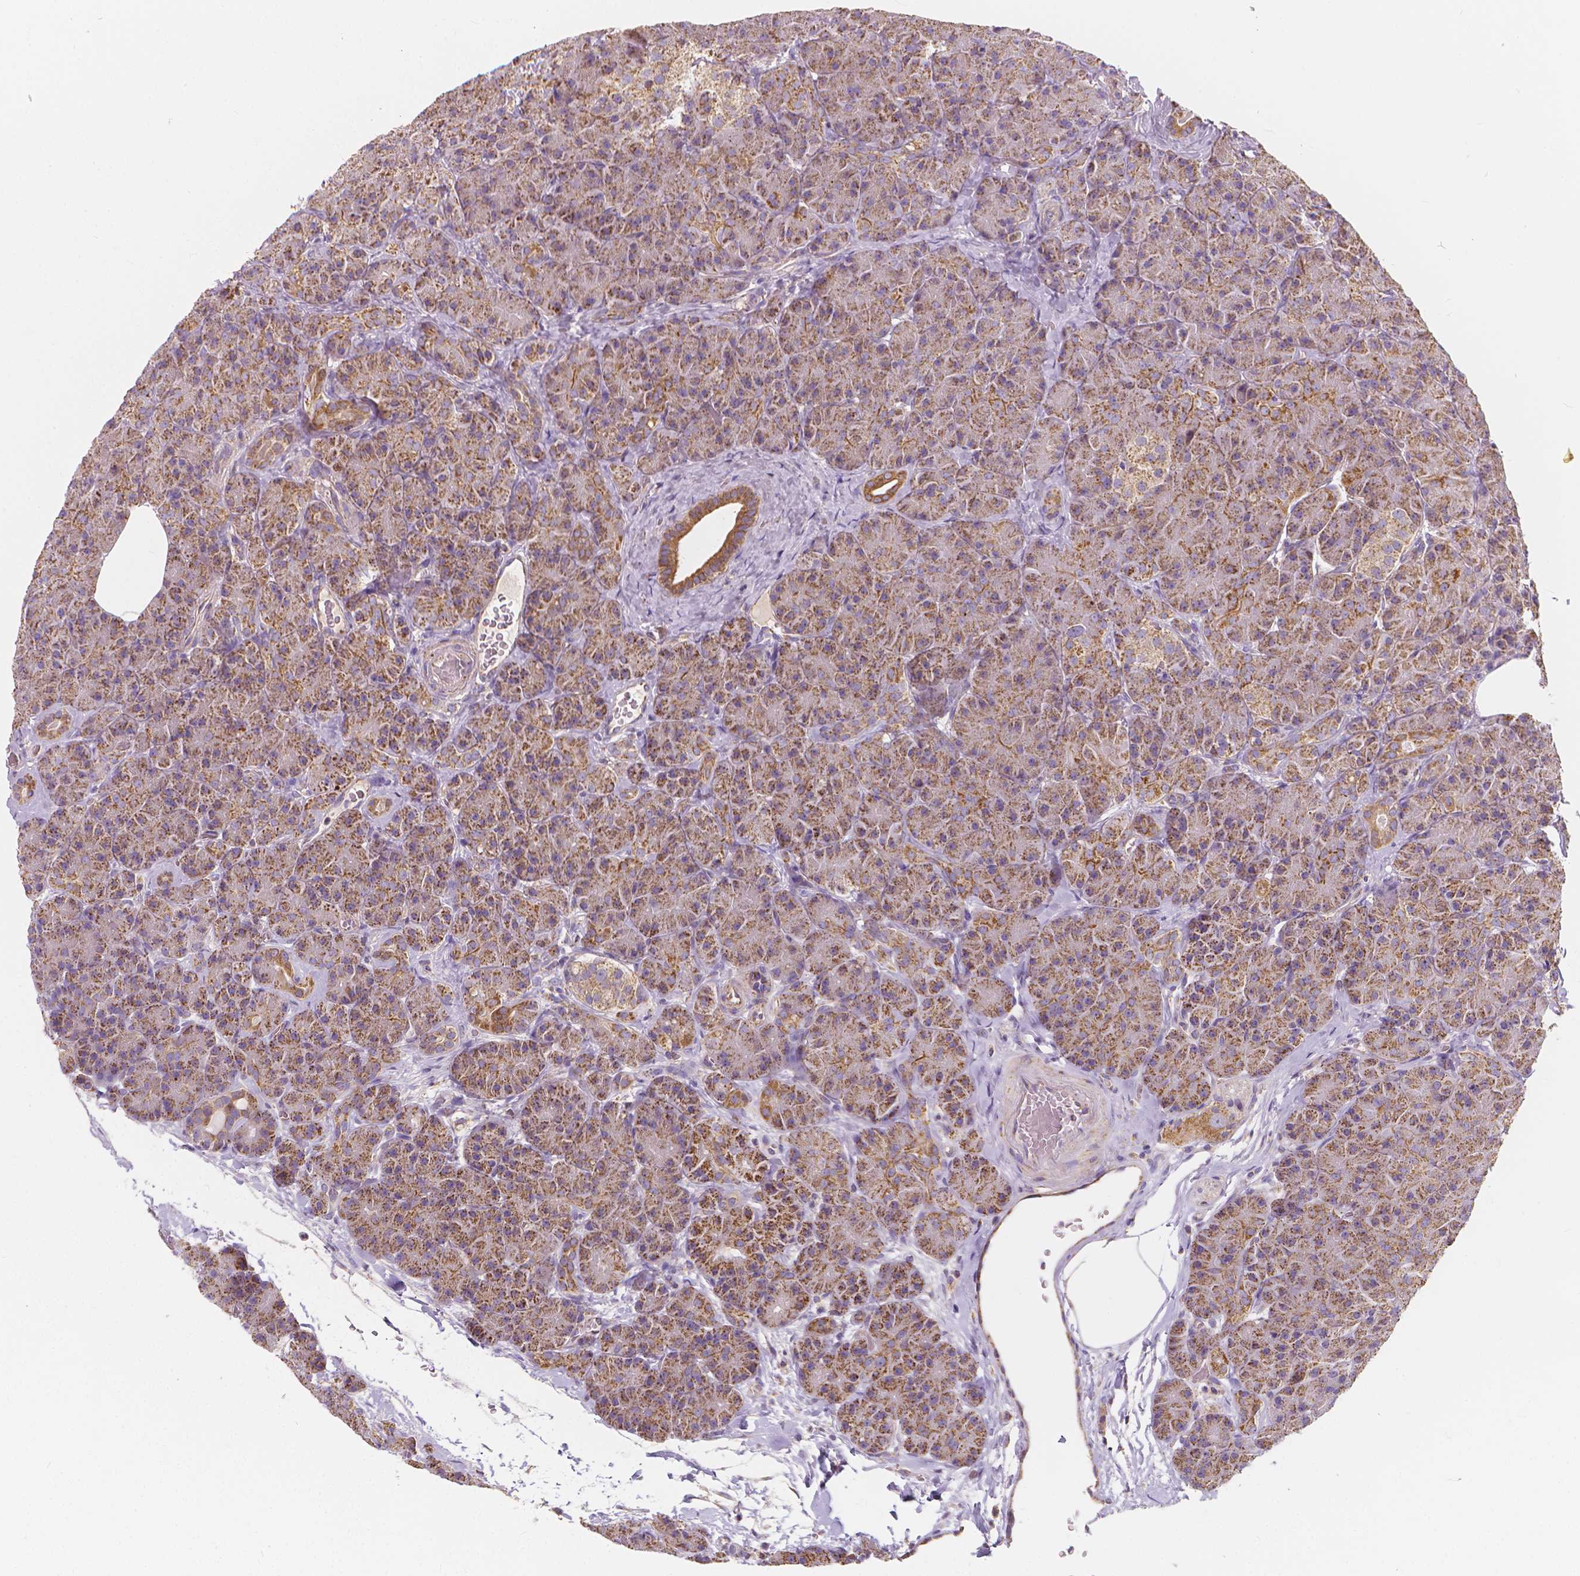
{"staining": {"intensity": "moderate", "quantity": "25%-75%", "location": "cytoplasmic/membranous"}, "tissue": "pancreas", "cell_type": "Exocrine glandular cells", "image_type": "normal", "snomed": [{"axis": "morphology", "description": "Normal tissue, NOS"}, {"axis": "topography", "description": "Pancreas"}], "caption": "About 25%-75% of exocrine glandular cells in normal pancreas reveal moderate cytoplasmic/membranous protein expression as visualized by brown immunohistochemical staining.", "gene": "SNCAIP", "patient": {"sex": "male", "age": 57}}